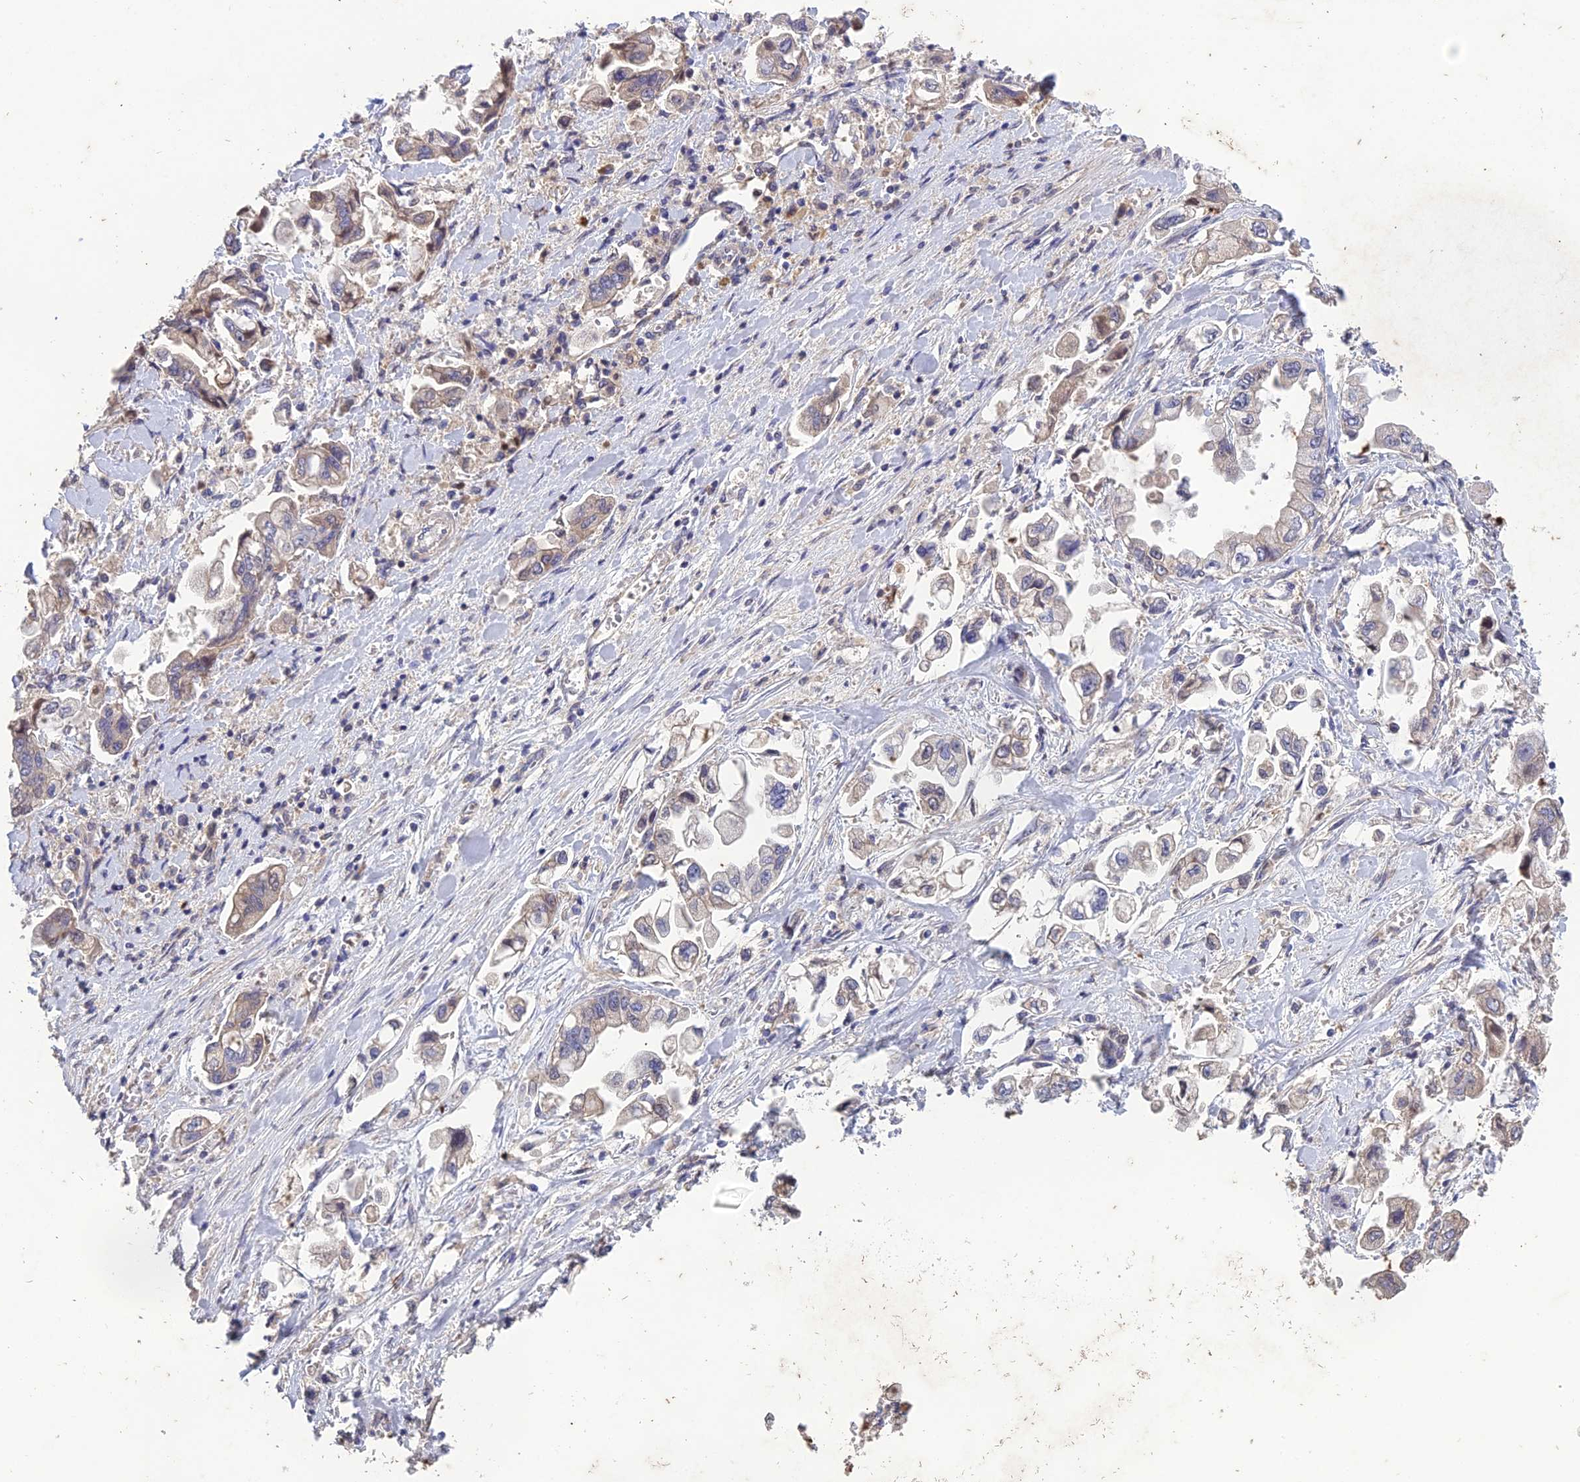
{"staining": {"intensity": "weak", "quantity": "25%-75%", "location": "cytoplasmic/membranous"}, "tissue": "stomach cancer", "cell_type": "Tumor cells", "image_type": "cancer", "snomed": [{"axis": "morphology", "description": "Adenocarcinoma, NOS"}, {"axis": "topography", "description": "Stomach"}], "caption": "IHC (DAB (3,3'-diaminobenzidine)) staining of stomach cancer shows weak cytoplasmic/membranous protein staining in about 25%-75% of tumor cells.", "gene": "SLC39A13", "patient": {"sex": "male", "age": 62}}